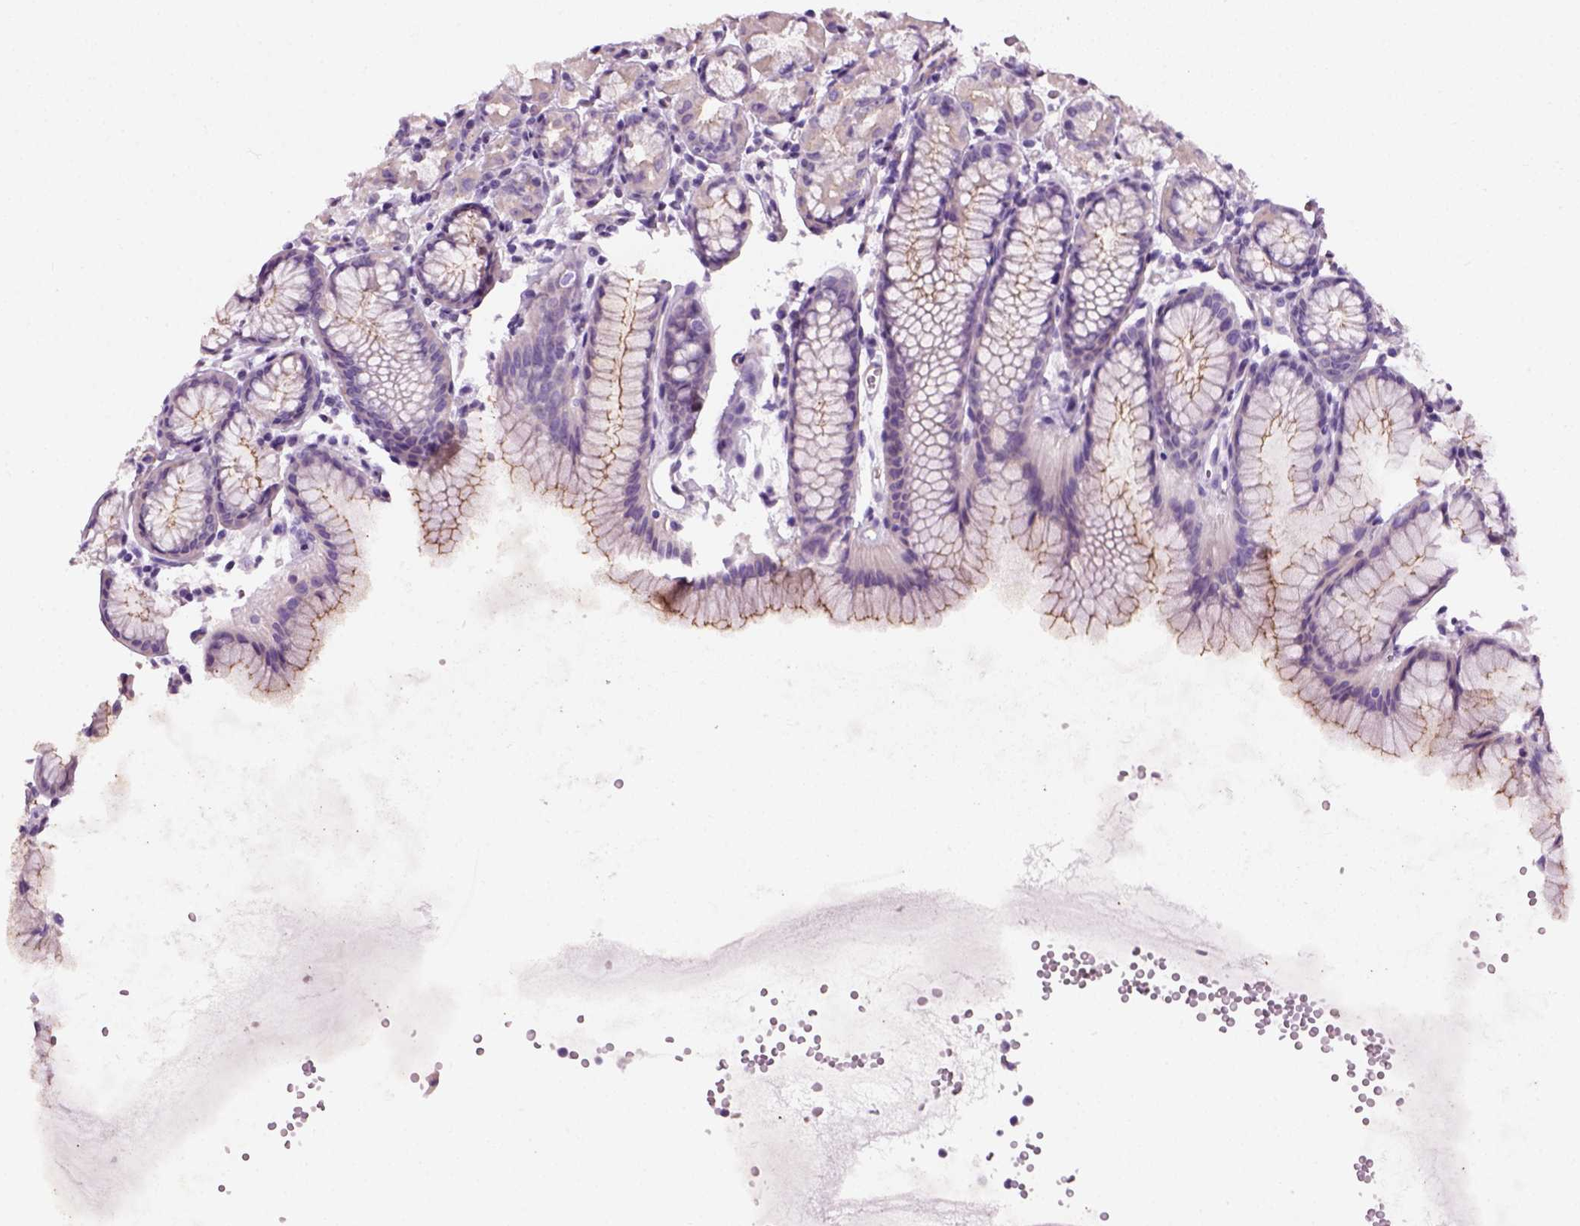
{"staining": {"intensity": "moderate", "quantity": "25%-75%", "location": "cytoplasmic/membranous"}, "tissue": "stomach", "cell_type": "Glandular cells", "image_type": "normal", "snomed": [{"axis": "morphology", "description": "Normal tissue, NOS"}, {"axis": "topography", "description": "Stomach, upper"}], "caption": "Human stomach stained with a brown dye demonstrates moderate cytoplasmic/membranous positive staining in approximately 25%-75% of glandular cells.", "gene": "FAM161A", "patient": {"sex": "male", "age": 47}}